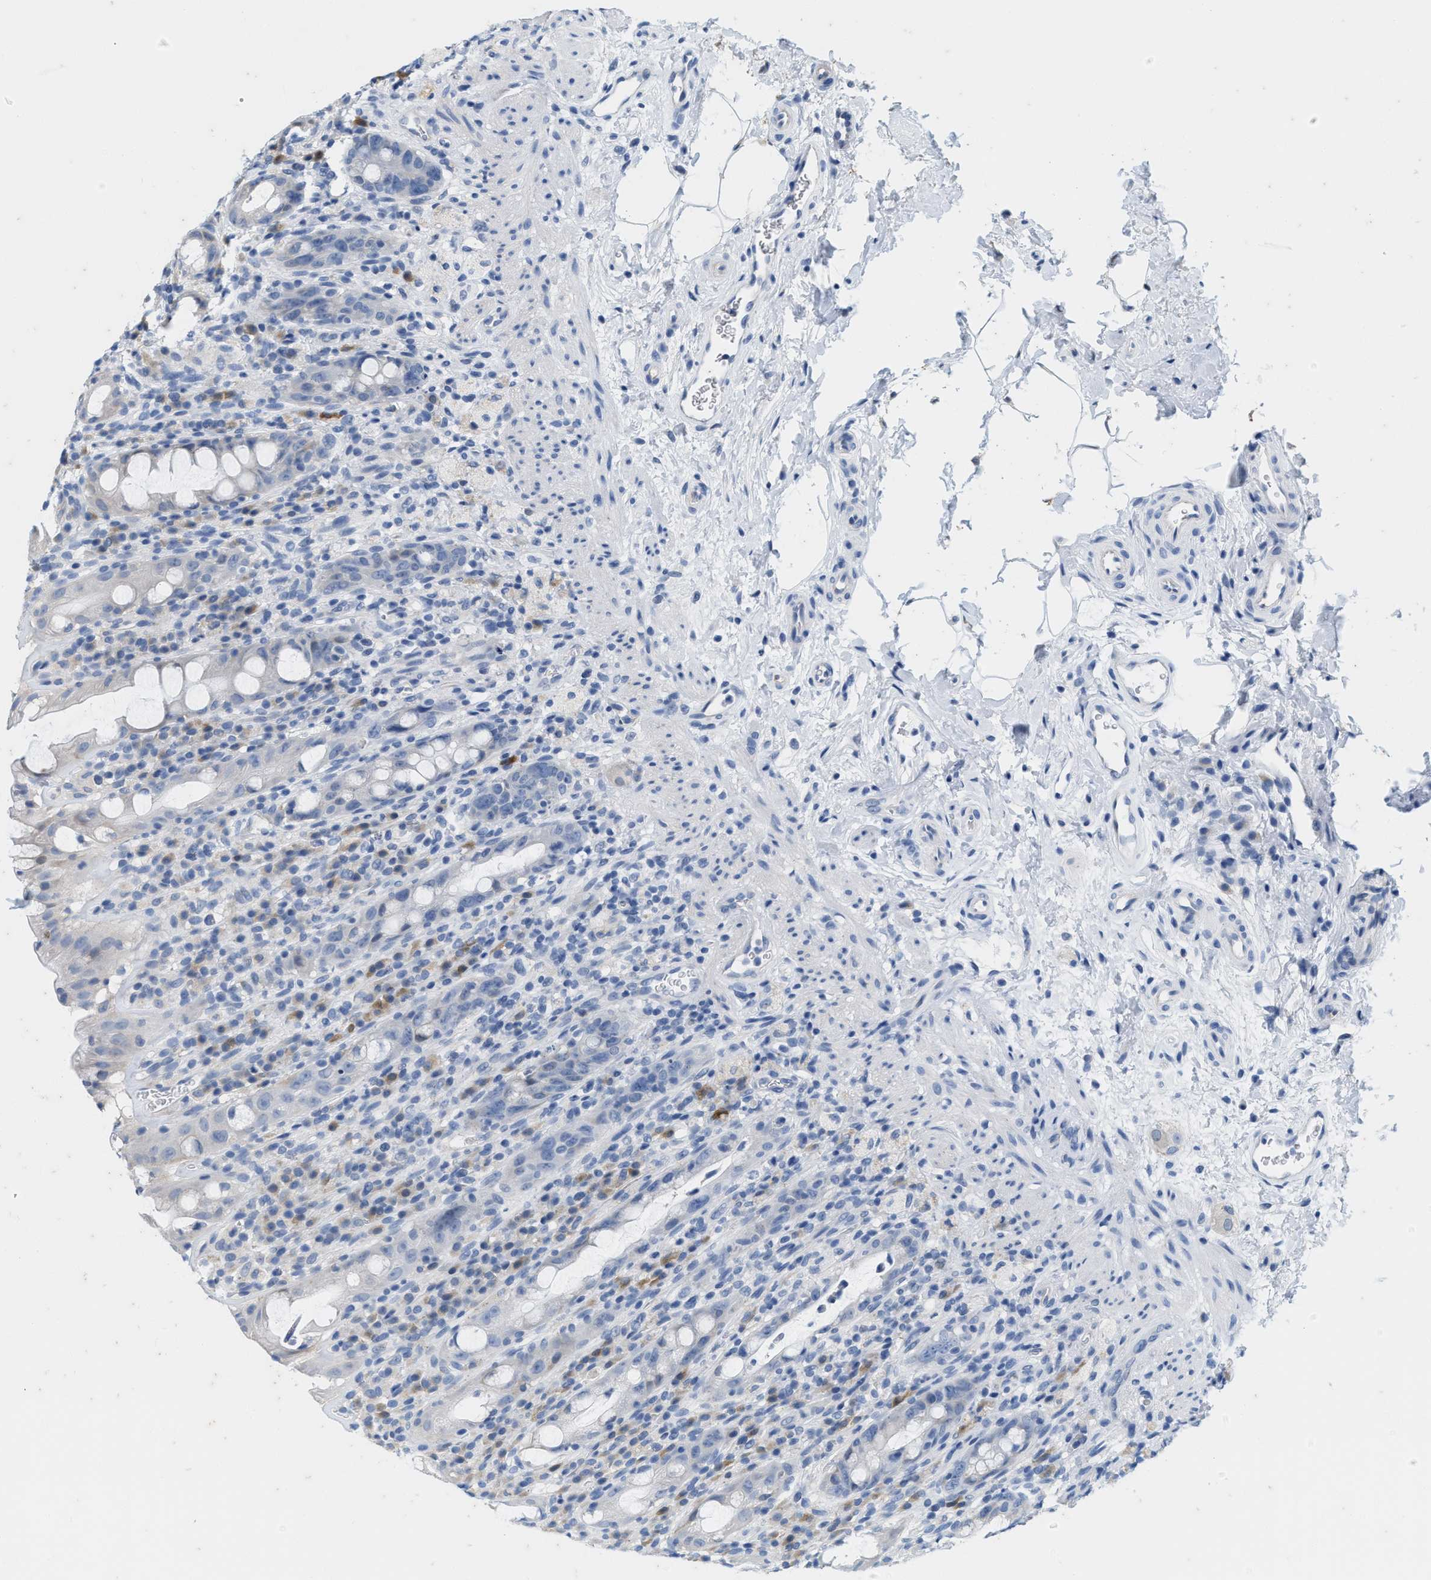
{"staining": {"intensity": "negative", "quantity": "none", "location": "none"}, "tissue": "rectum", "cell_type": "Glandular cells", "image_type": "normal", "snomed": [{"axis": "morphology", "description": "Normal tissue, NOS"}, {"axis": "topography", "description": "Rectum"}], "caption": "The micrograph reveals no staining of glandular cells in unremarkable rectum. The staining is performed using DAB brown chromogen with nuclei counter-stained in using hematoxylin.", "gene": "ABCB11", "patient": {"sex": "male", "age": 44}}